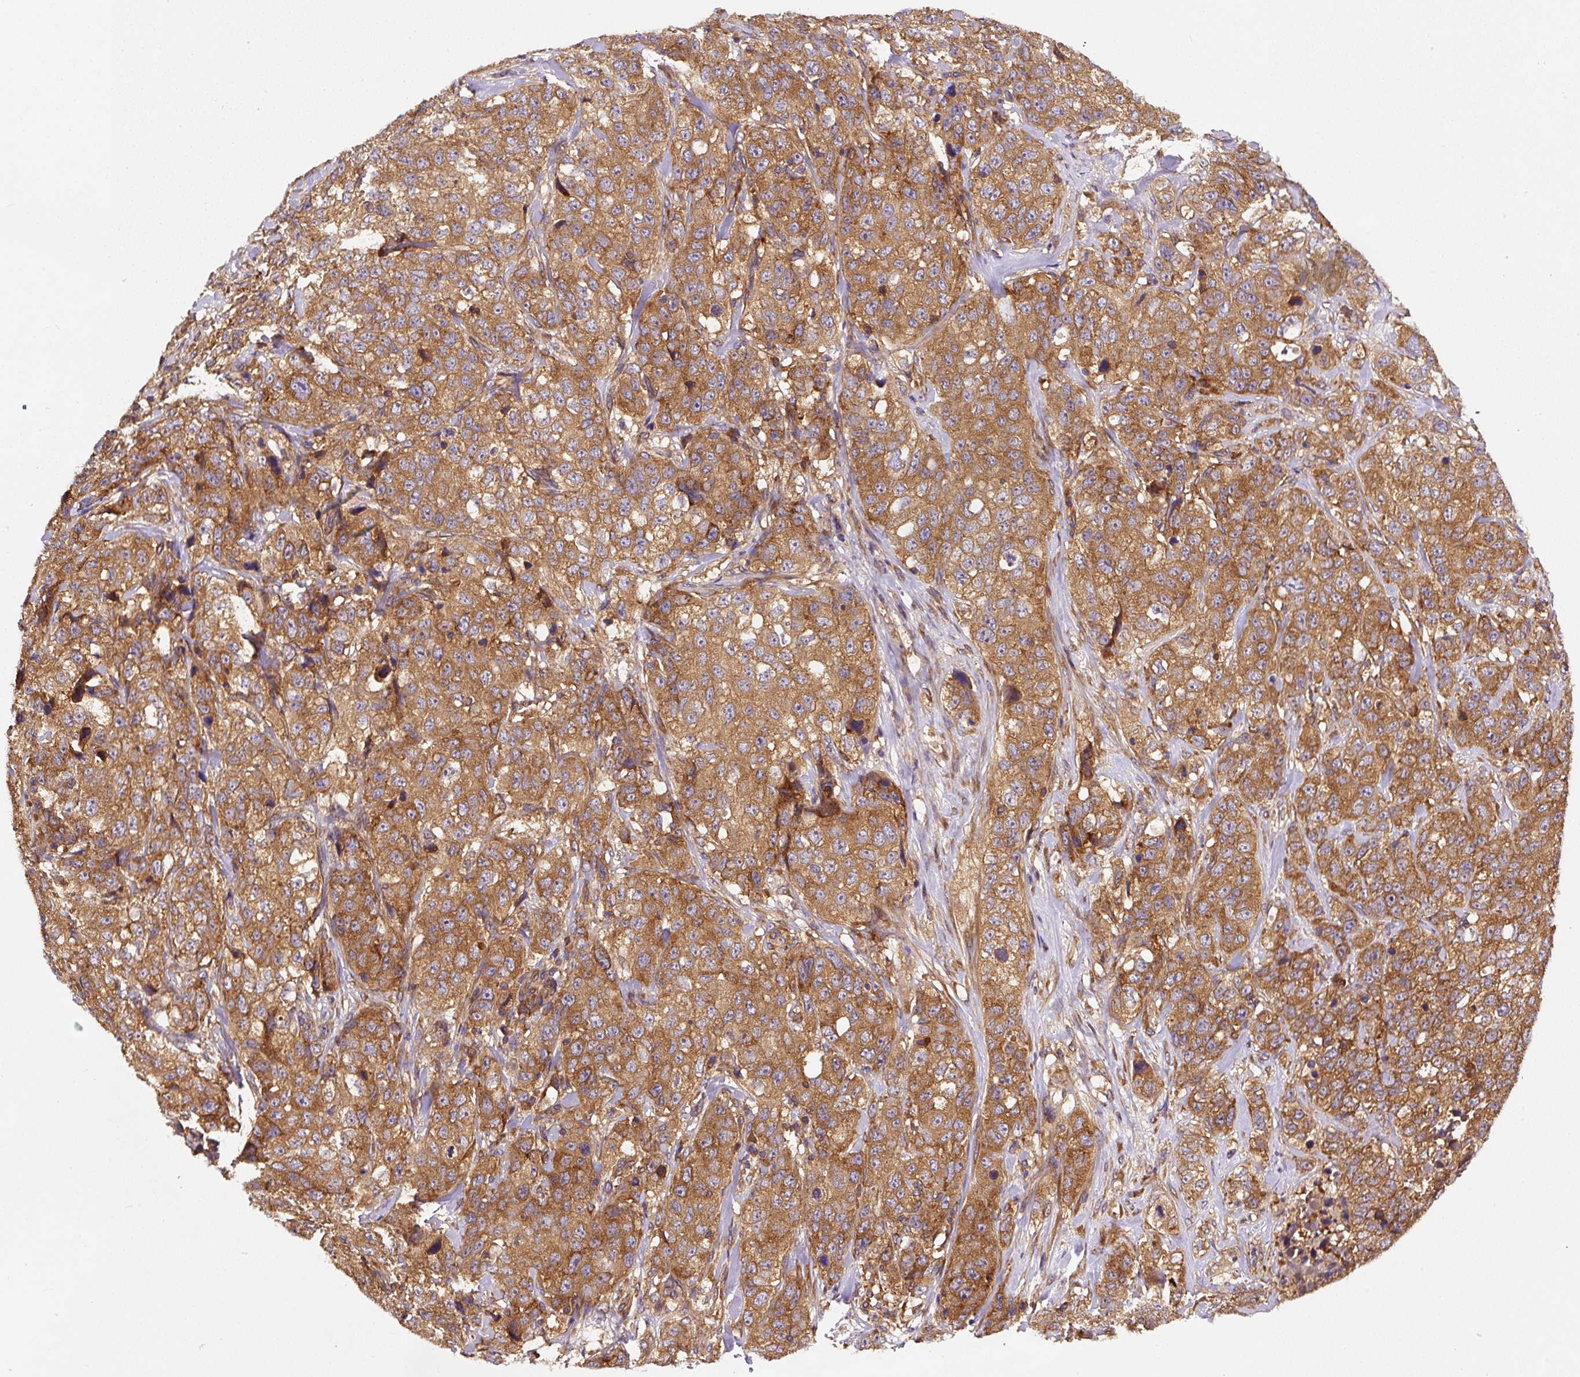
{"staining": {"intensity": "moderate", "quantity": ">75%", "location": "cytoplasmic/membranous"}, "tissue": "stomach cancer", "cell_type": "Tumor cells", "image_type": "cancer", "snomed": [{"axis": "morphology", "description": "Adenocarcinoma, NOS"}, {"axis": "topography", "description": "Stomach"}], "caption": "A brown stain labels moderate cytoplasmic/membranous staining of a protein in stomach adenocarcinoma tumor cells. (Stains: DAB (3,3'-diaminobenzidine) in brown, nuclei in blue, Microscopy: brightfield microscopy at high magnification).", "gene": "EIF2S2", "patient": {"sex": "male", "age": 48}}